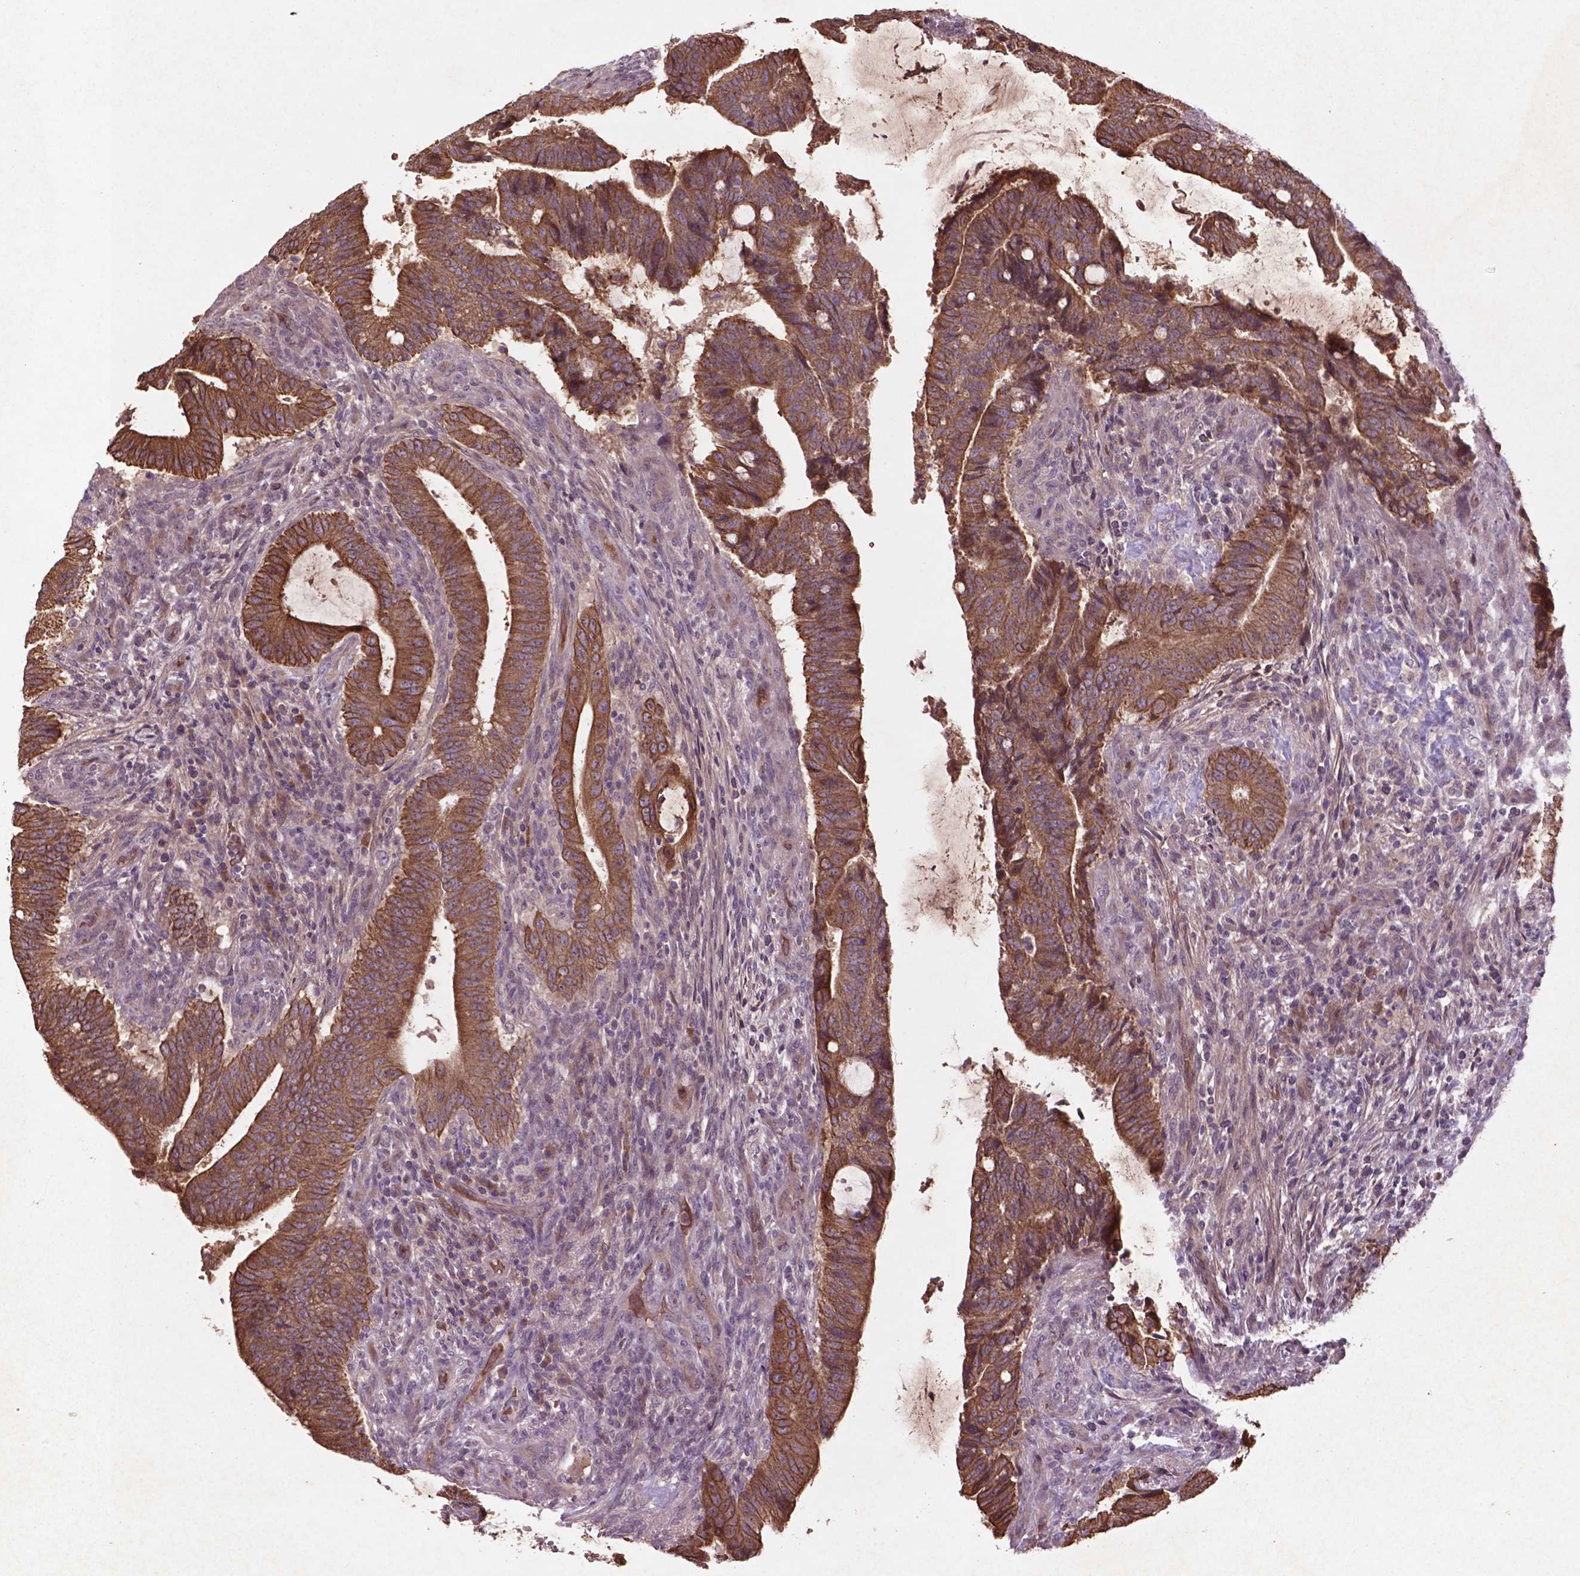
{"staining": {"intensity": "strong", "quantity": ">75%", "location": "cytoplasmic/membranous"}, "tissue": "colorectal cancer", "cell_type": "Tumor cells", "image_type": "cancer", "snomed": [{"axis": "morphology", "description": "Adenocarcinoma, NOS"}, {"axis": "topography", "description": "Colon"}], "caption": "DAB immunohistochemical staining of human colorectal adenocarcinoma displays strong cytoplasmic/membranous protein expression in about >75% of tumor cells.", "gene": "COQ2", "patient": {"sex": "female", "age": 43}}